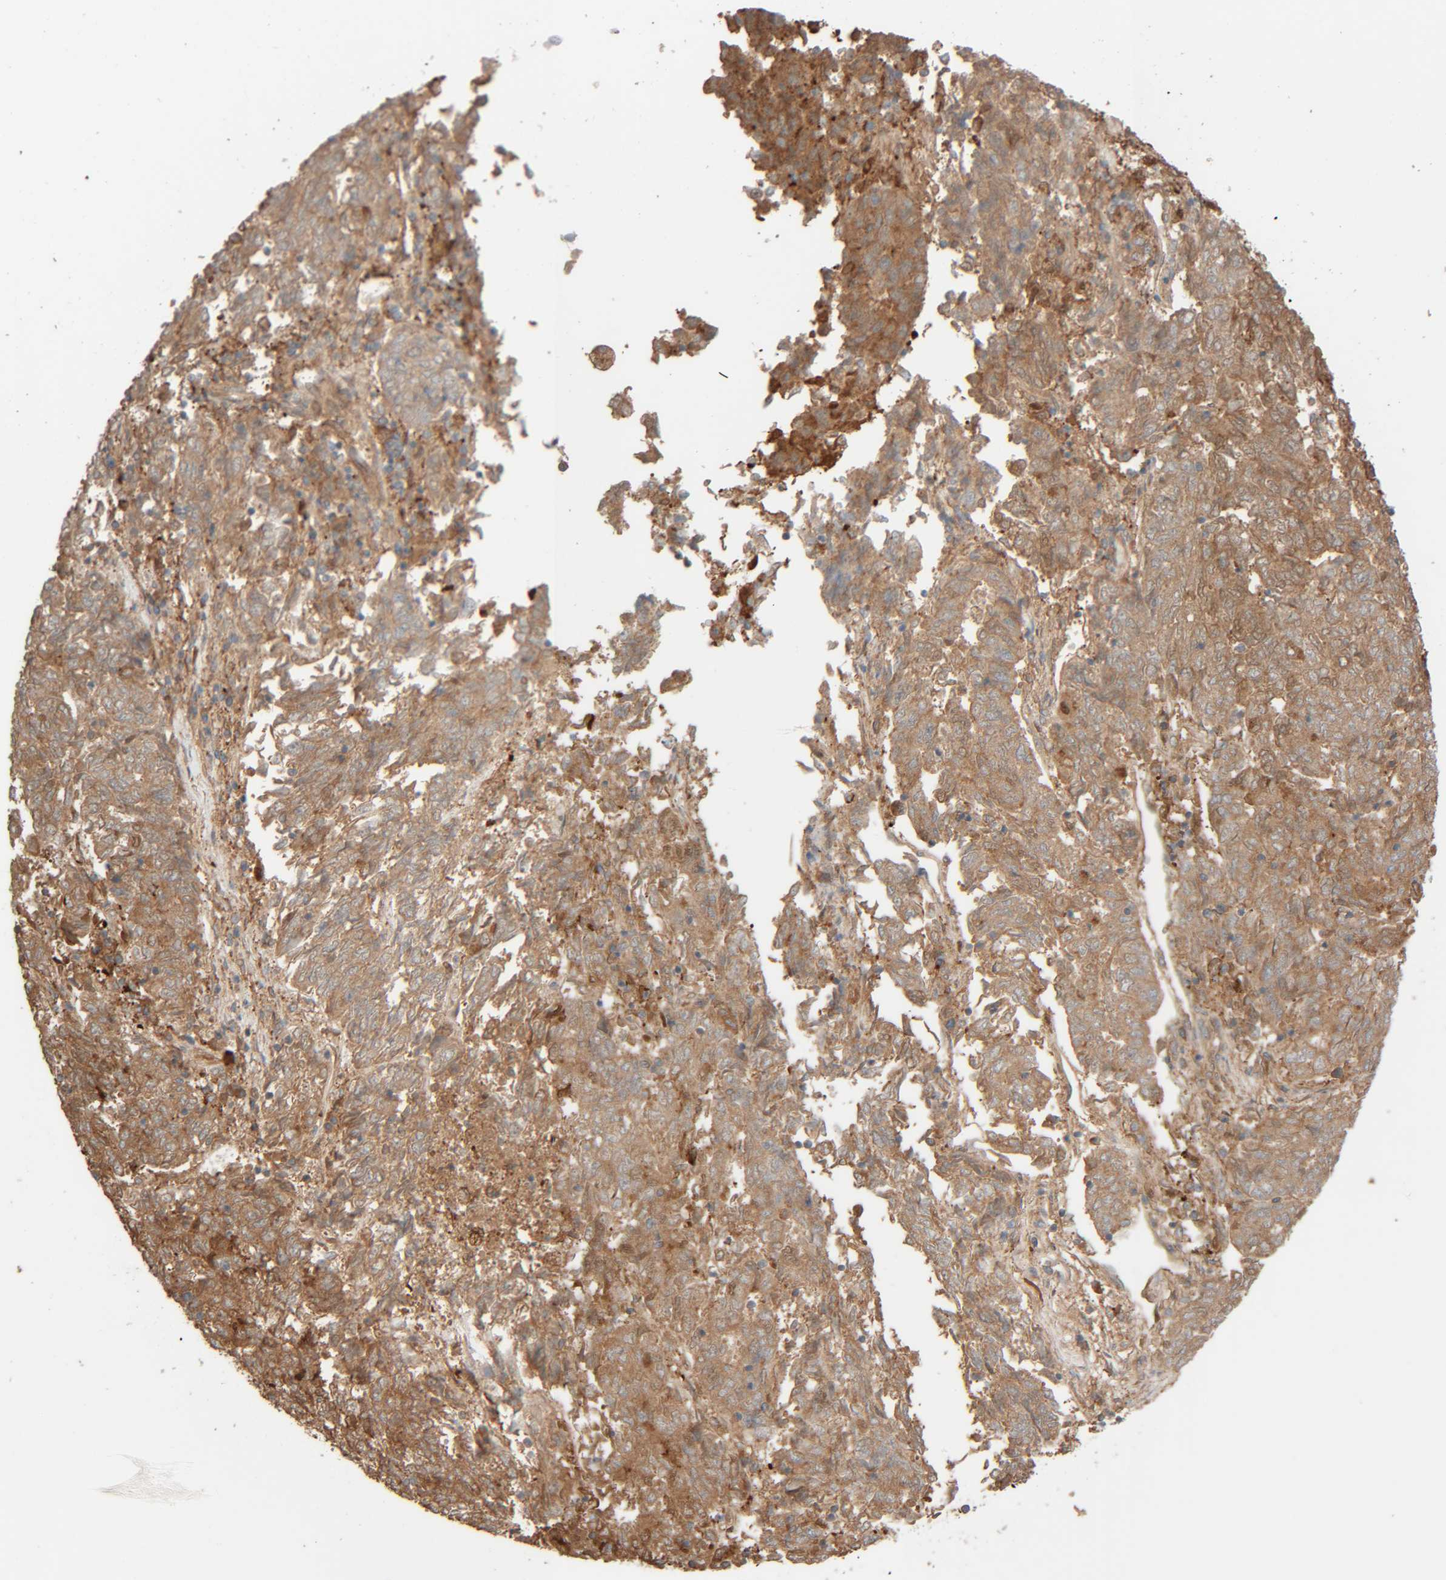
{"staining": {"intensity": "moderate", "quantity": ">75%", "location": "cytoplasmic/membranous"}, "tissue": "endometrial cancer", "cell_type": "Tumor cells", "image_type": "cancer", "snomed": [{"axis": "morphology", "description": "Adenocarcinoma, NOS"}, {"axis": "topography", "description": "Endometrium"}], "caption": "Endometrial cancer (adenocarcinoma) stained with a protein marker displays moderate staining in tumor cells.", "gene": "TMEM192", "patient": {"sex": "female", "age": 80}}